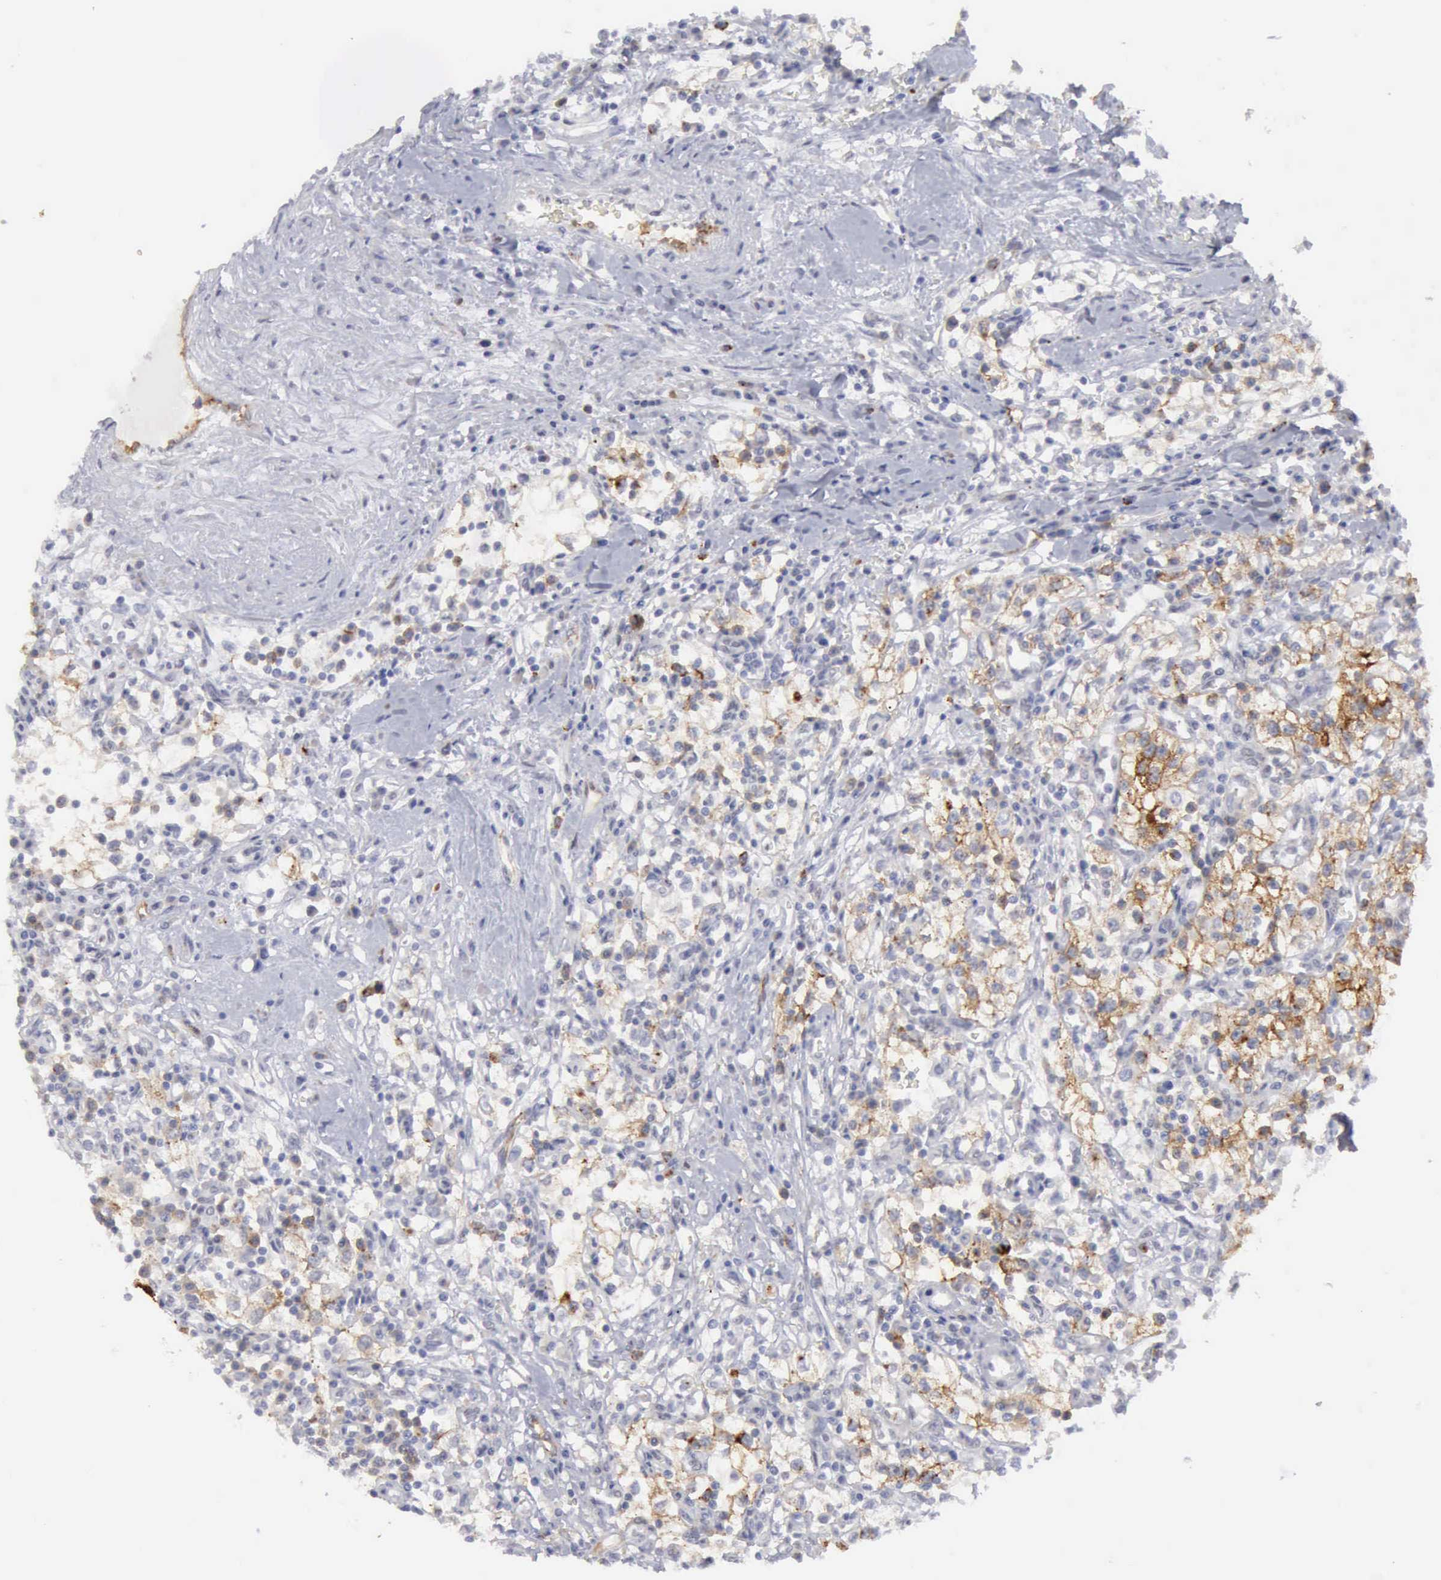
{"staining": {"intensity": "moderate", "quantity": "<25%", "location": "cytoplasmic/membranous"}, "tissue": "renal cancer", "cell_type": "Tumor cells", "image_type": "cancer", "snomed": [{"axis": "morphology", "description": "Adenocarcinoma, NOS"}, {"axis": "topography", "description": "Kidney"}], "caption": "A brown stain shows moderate cytoplasmic/membranous expression of a protein in renal cancer (adenocarcinoma) tumor cells.", "gene": "TFRC", "patient": {"sex": "male", "age": 82}}